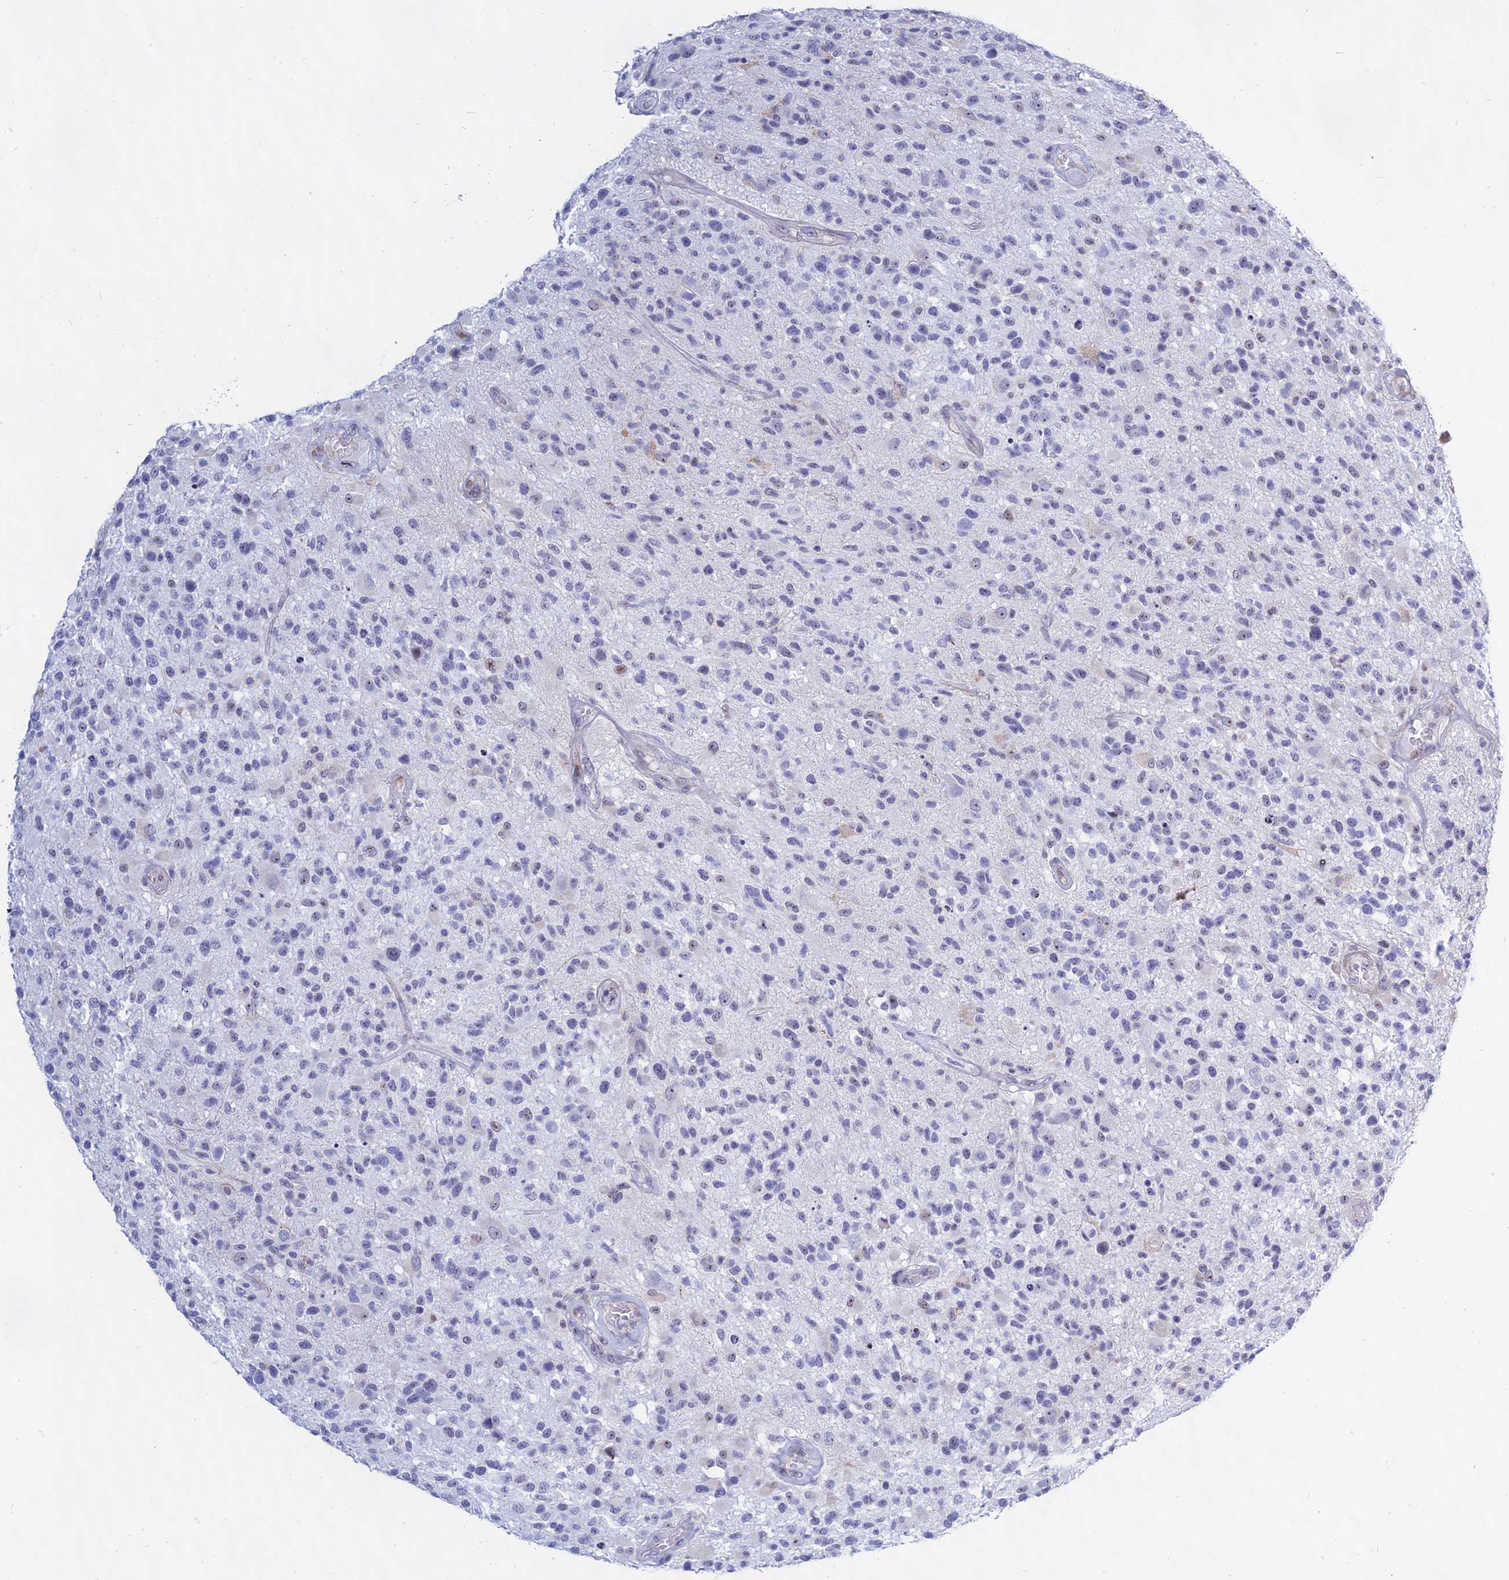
{"staining": {"intensity": "negative", "quantity": "none", "location": "none"}, "tissue": "glioma", "cell_type": "Tumor cells", "image_type": "cancer", "snomed": [{"axis": "morphology", "description": "Glioma, malignant, High grade"}, {"axis": "morphology", "description": "Glioblastoma, NOS"}, {"axis": "topography", "description": "Brain"}], "caption": "Immunohistochemical staining of human glioma exhibits no significant expression in tumor cells.", "gene": "KRR1", "patient": {"sex": "male", "age": 60}}